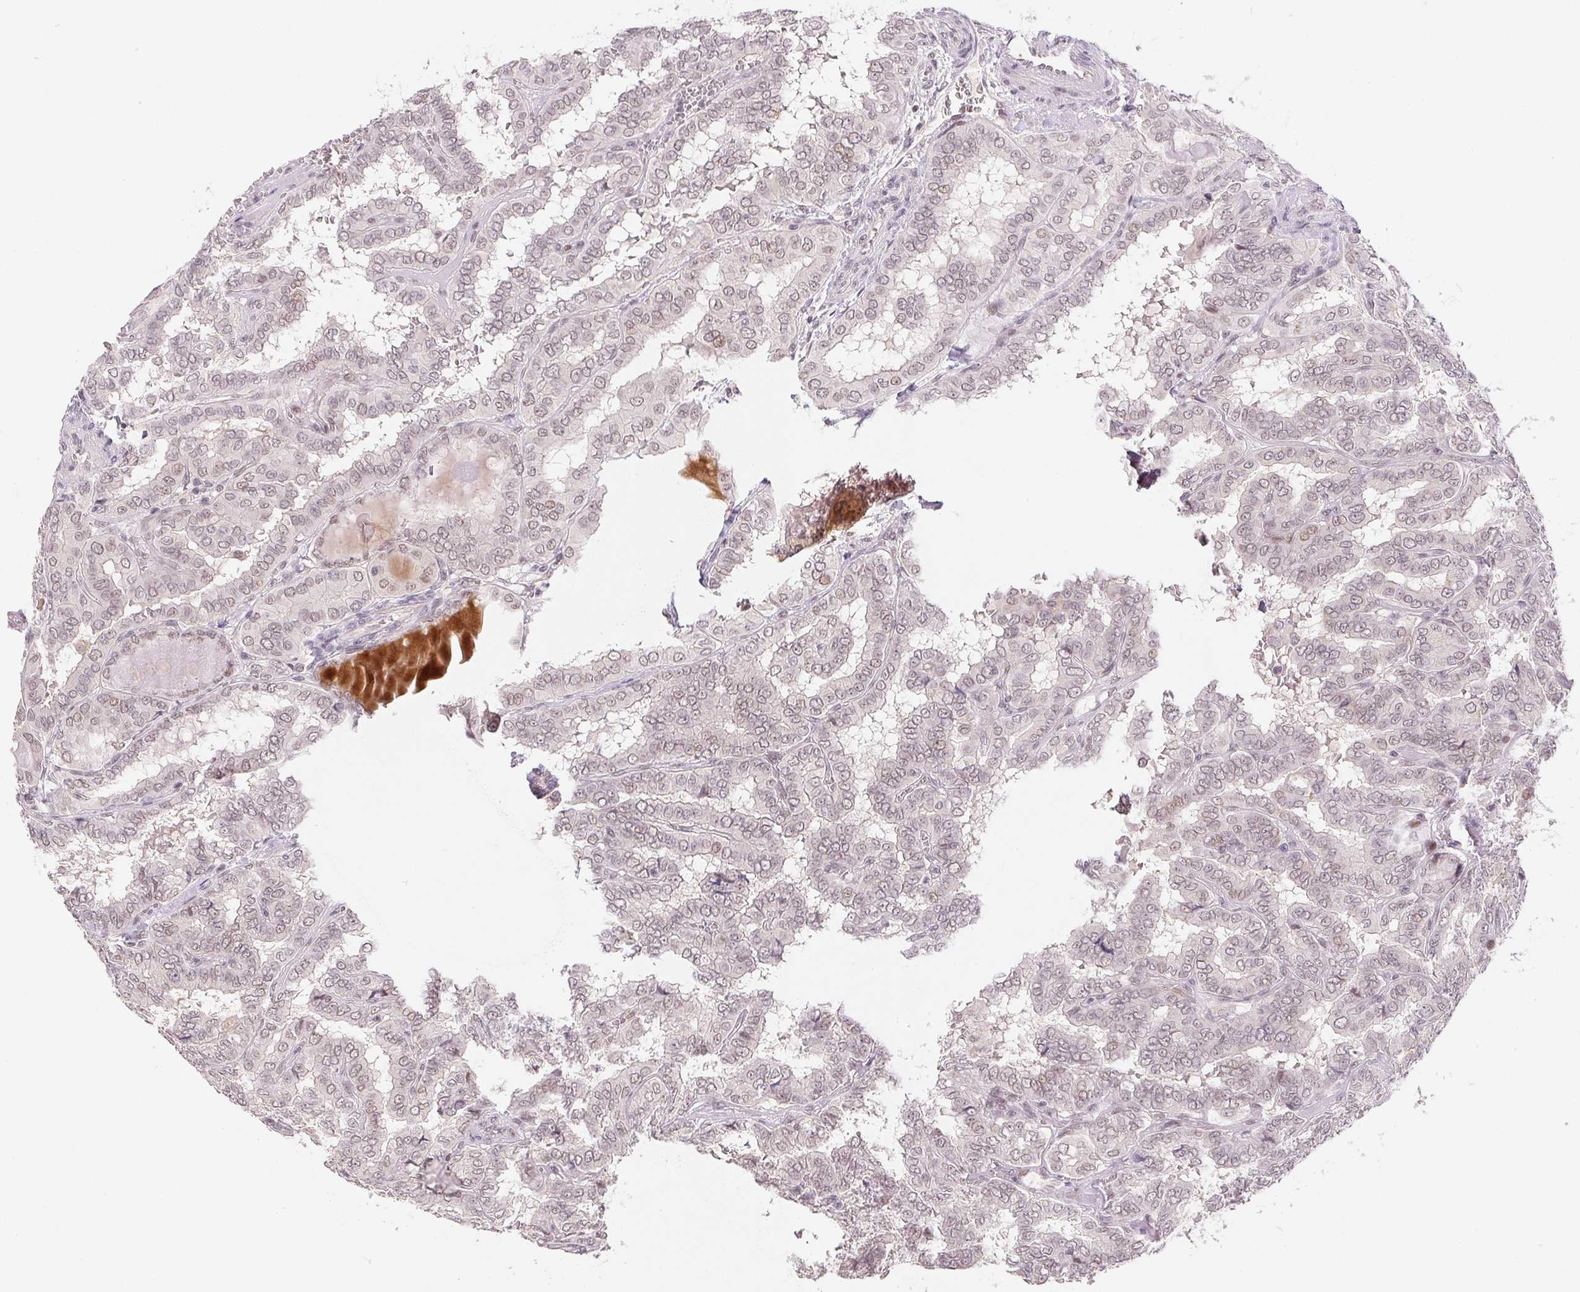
{"staining": {"intensity": "weak", "quantity": ">75%", "location": "nuclear"}, "tissue": "thyroid cancer", "cell_type": "Tumor cells", "image_type": "cancer", "snomed": [{"axis": "morphology", "description": "Papillary adenocarcinoma, NOS"}, {"axis": "topography", "description": "Thyroid gland"}], "caption": "DAB (3,3'-diaminobenzidine) immunohistochemical staining of human papillary adenocarcinoma (thyroid) reveals weak nuclear protein expression in about >75% of tumor cells. (brown staining indicates protein expression, while blue staining denotes nuclei).", "gene": "KDM4D", "patient": {"sex": "female", "age": 46}}